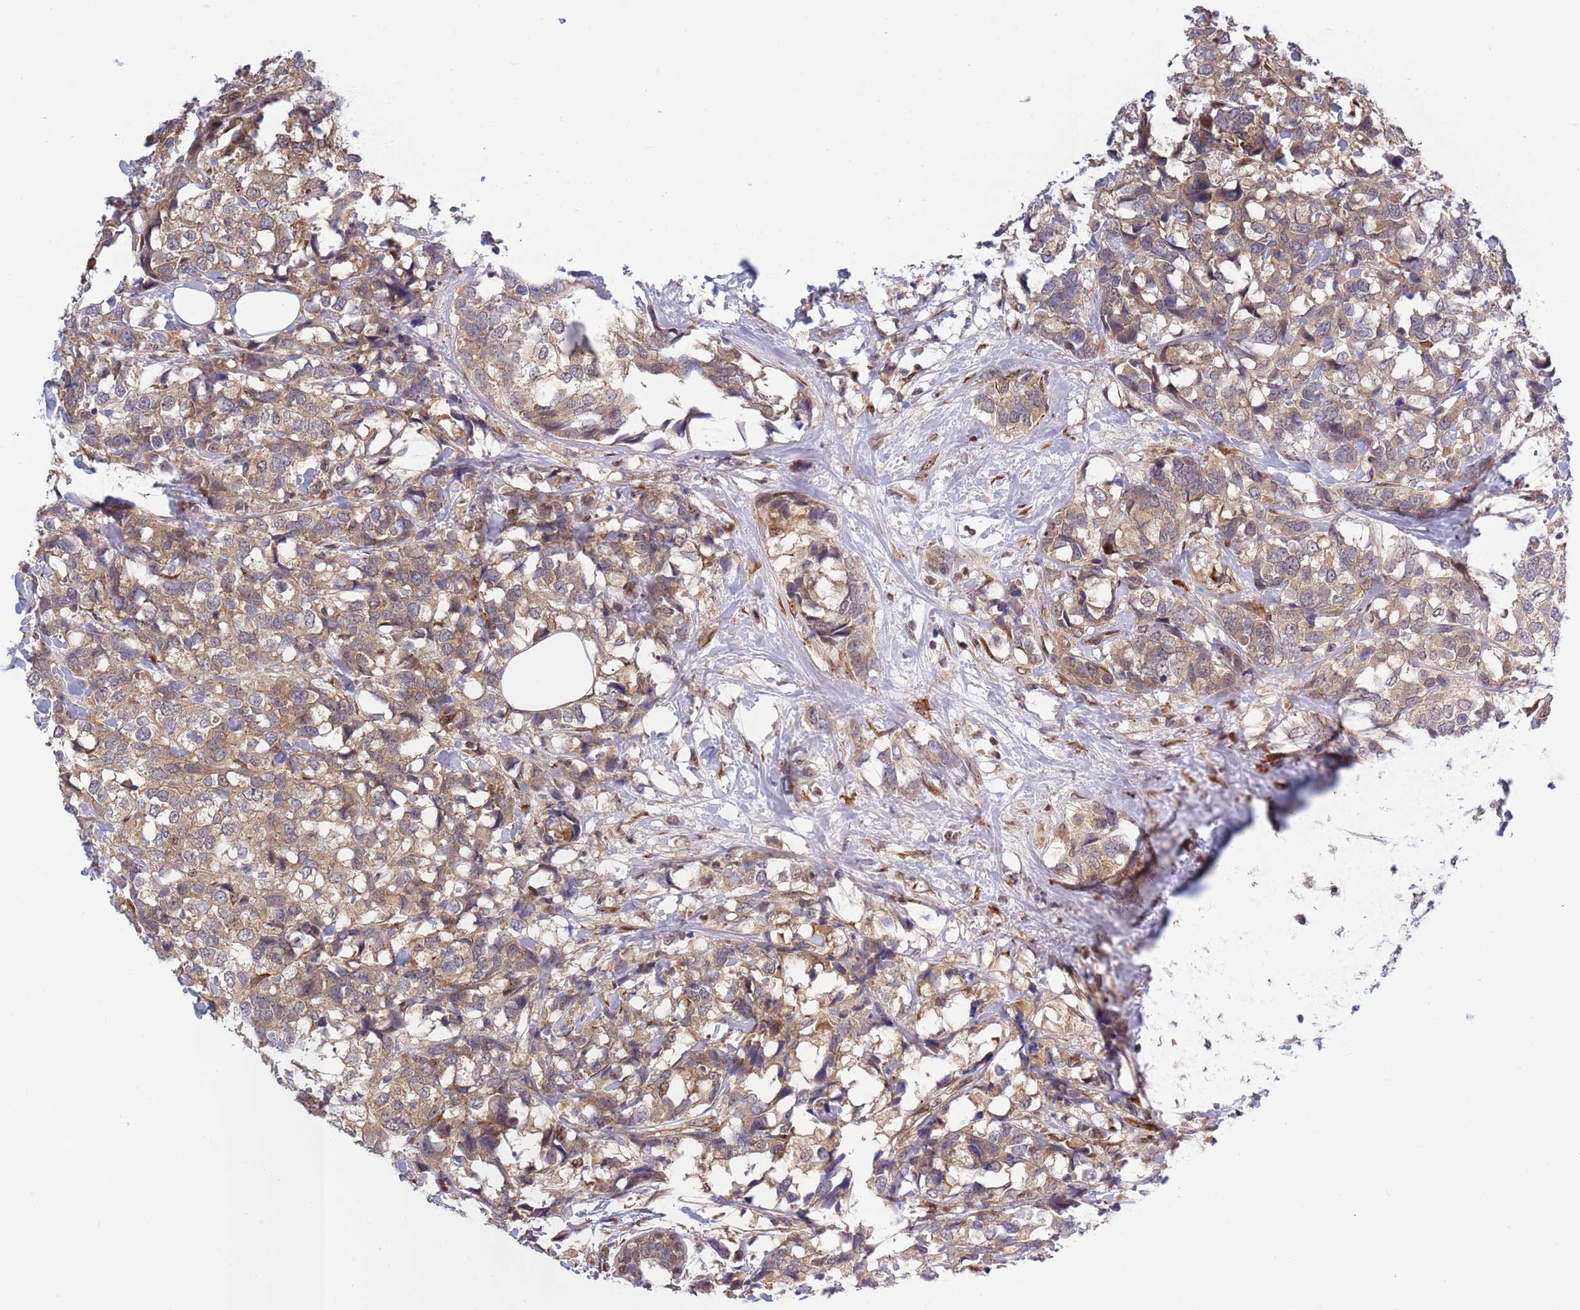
{"staining": {"intensity": "weak", "quantity": ">75%", "location": "cytoplasmic/membranous"}, "tissue": "breast cancer", "cell_type": "Tumor cells", "image_type": "cancer", "snomed": [{"axis": "morphology", "description": "Lobular carcinoma"}, {"axis": "topography", "description": "Breast"}], "caption": "Protein expression analysis of human breast cancer (lobular carcinoma) reveals weak cytoplasmic/membranous staining in about >75% of tumor cells.", "gene": "TBX10", "patient": {"sex": "female", "age": 59}}